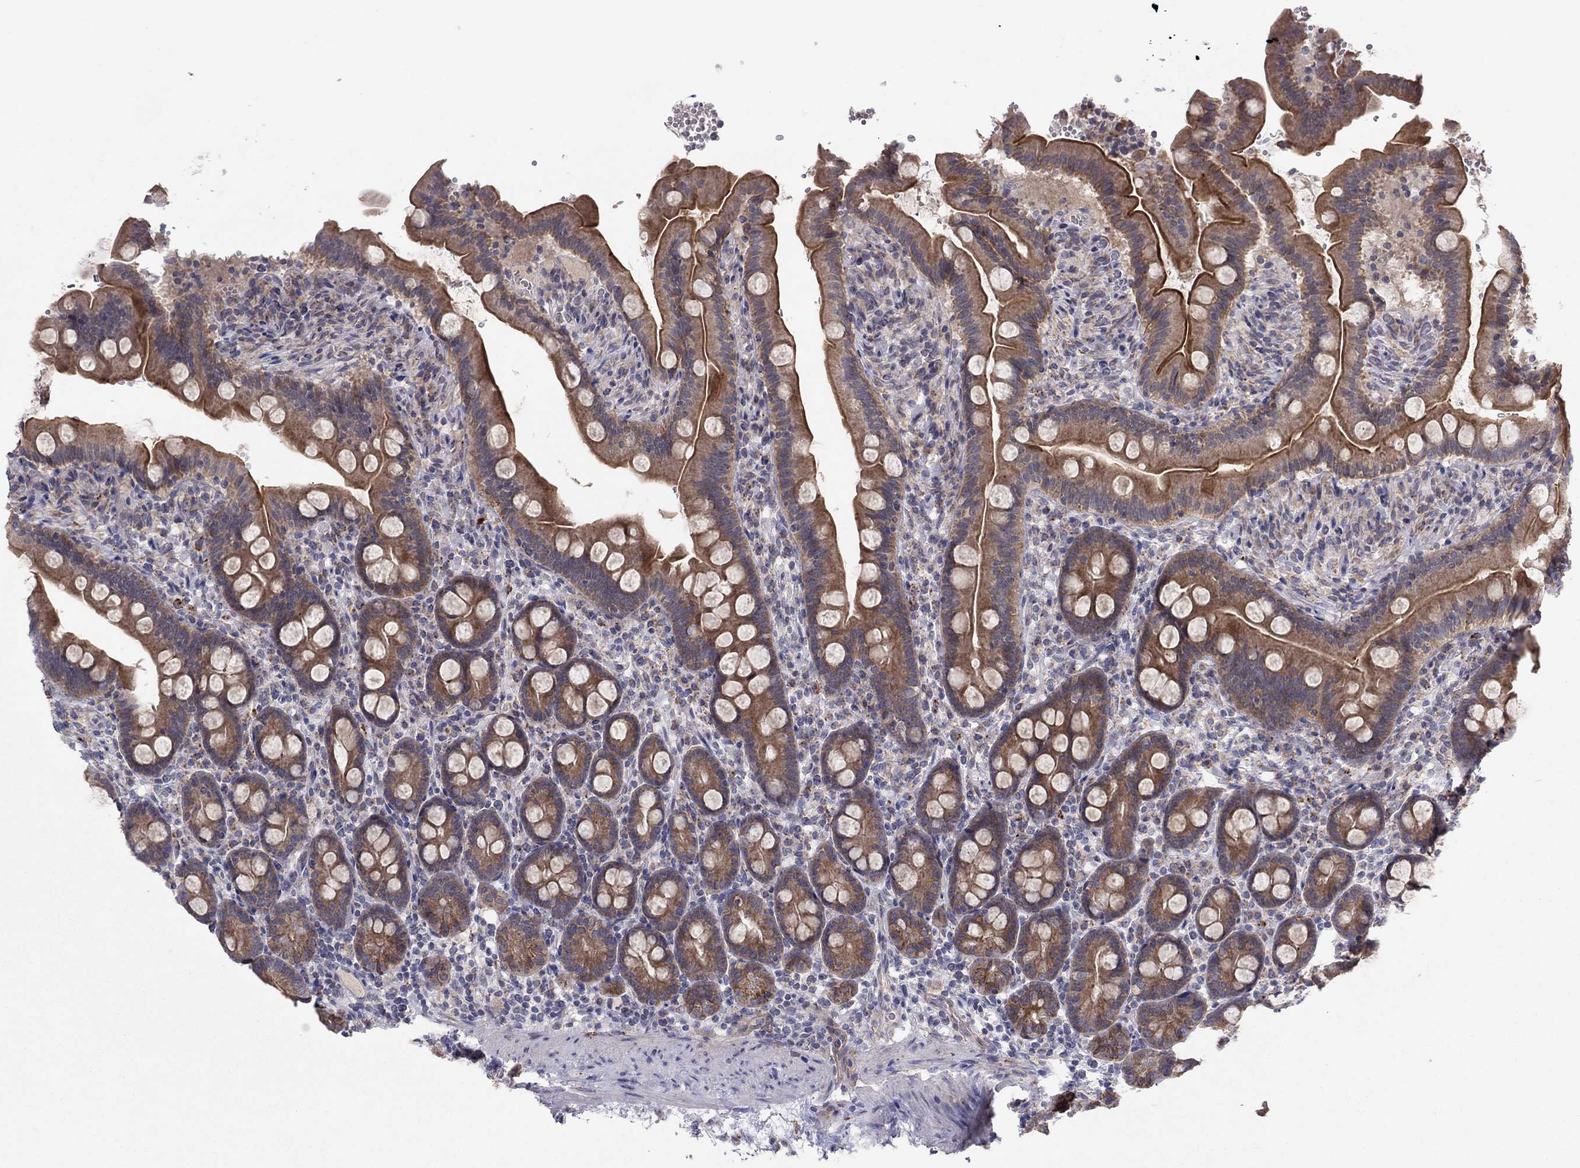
{"staining": {"intensity": "moderate", "quantity": ">75%", "location": "cytoplasmic/membranous"}, "tissue": "small intestine", "cell_type": "Glandular cells", "image_type": "normal", "snomed": [{"axis": "morphology", "description": "Normal tissue, NOS"}, {"axis": "topography", "description": "Small intestine"}], "caption": "Immunohistochemistry (IHC) micrograph of benign small intestine: human small intestine stained using immunohistochemistry reveals medium levels of moderate protein expression localized specifically in the cytoplasmic/membranous of glandular cells, appearing as a cytoplasmic/membranous brown color.", "gene": "CRACDL", "patient": {"sex": "female", "age": 44}}